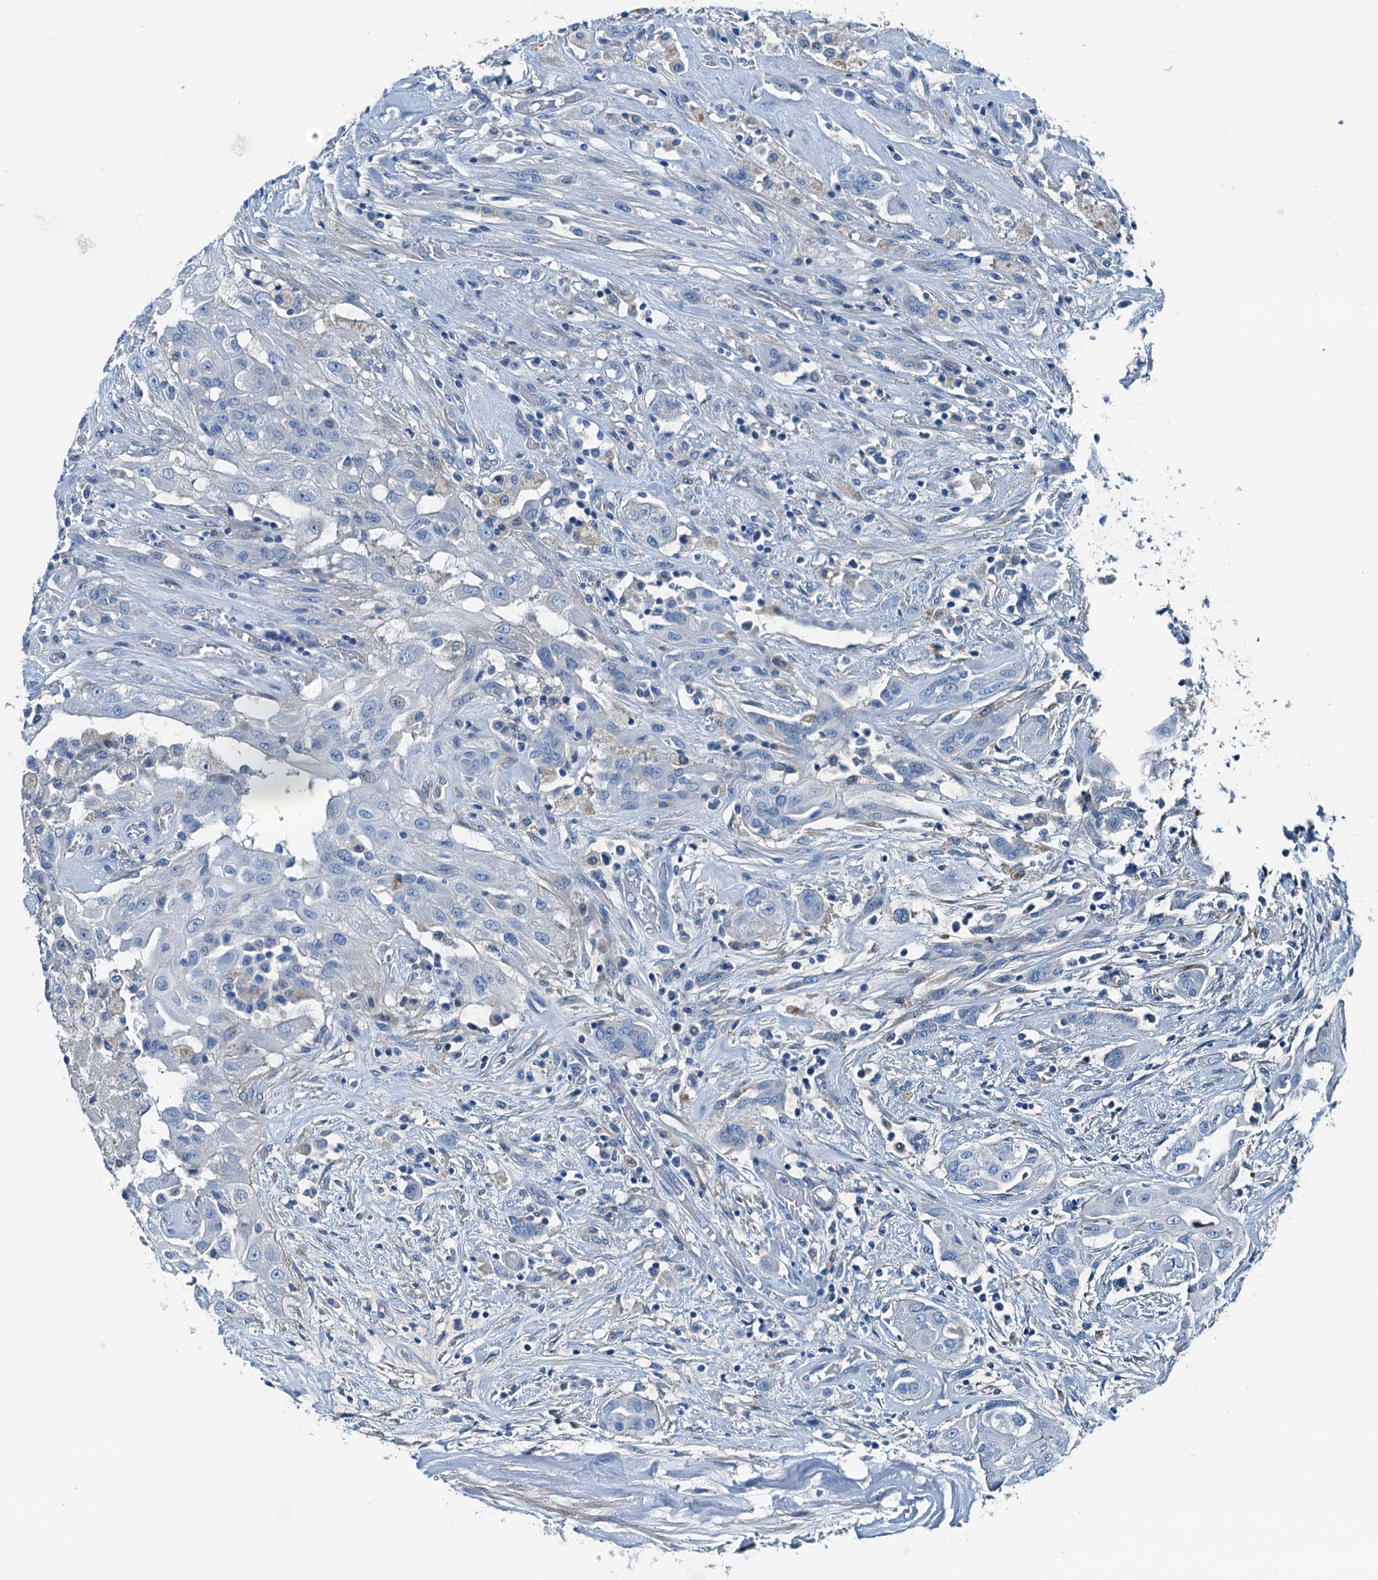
{"staining": {"intensity": "negative", "quantity": "none", "location": "none"}, "tissue": "thyroid cancer", "cell_type": "Tumor cells", "image_type": "cancer", "snomed": [{"axis": "morphology", "description": "Papillary adenocarcinoma, NOS"}, {"axis": "topography", "description": "Thyroid gland"}], "caption": "Immunohistochemical staining of thyroid papillary adenocarcinoma shows no significant positivity in tumor cells.", "gene": "RAB3IL1", "patient": {"sex": "female", "age": 59}}